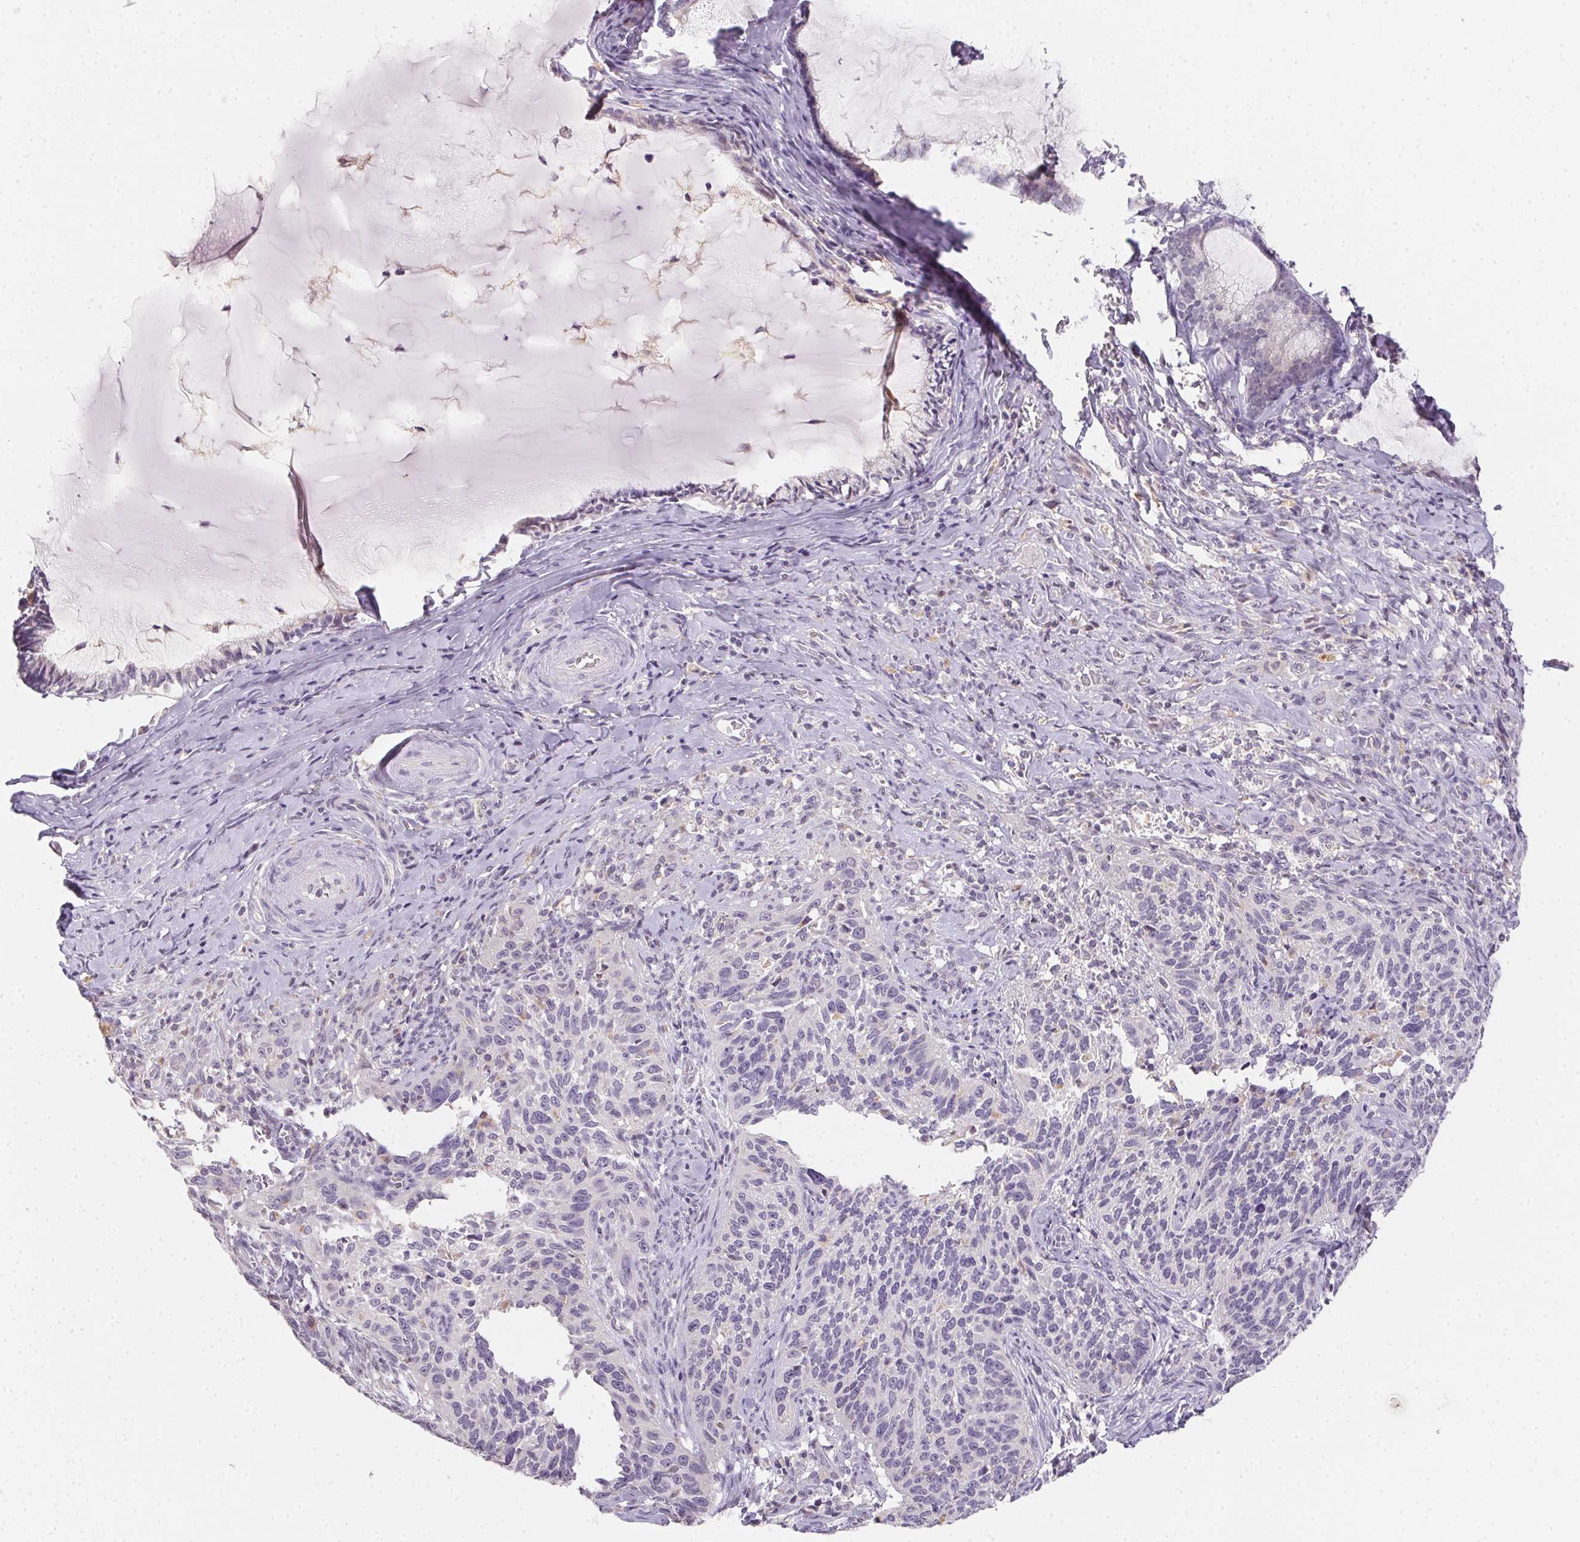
{"staining": {"intensity": "negative", "quantity": "none", "location": "none"}, "tissue": "cervical cancer", "cell_type": "Tumor cells", "image_type": "cancer", "snomed": [{"axis": "morphology", "description": "Squamous cell carcinoma, NOS"}, {"axis": "topography", "description": "Cervix"}], "caption": "Cervical cancer (squamous cell carcinoma) stained for a protein using IHC shows no positivity tumor cells.", "gene": "SLC6A18", "patient": {"sex": "female", "age": 51}}